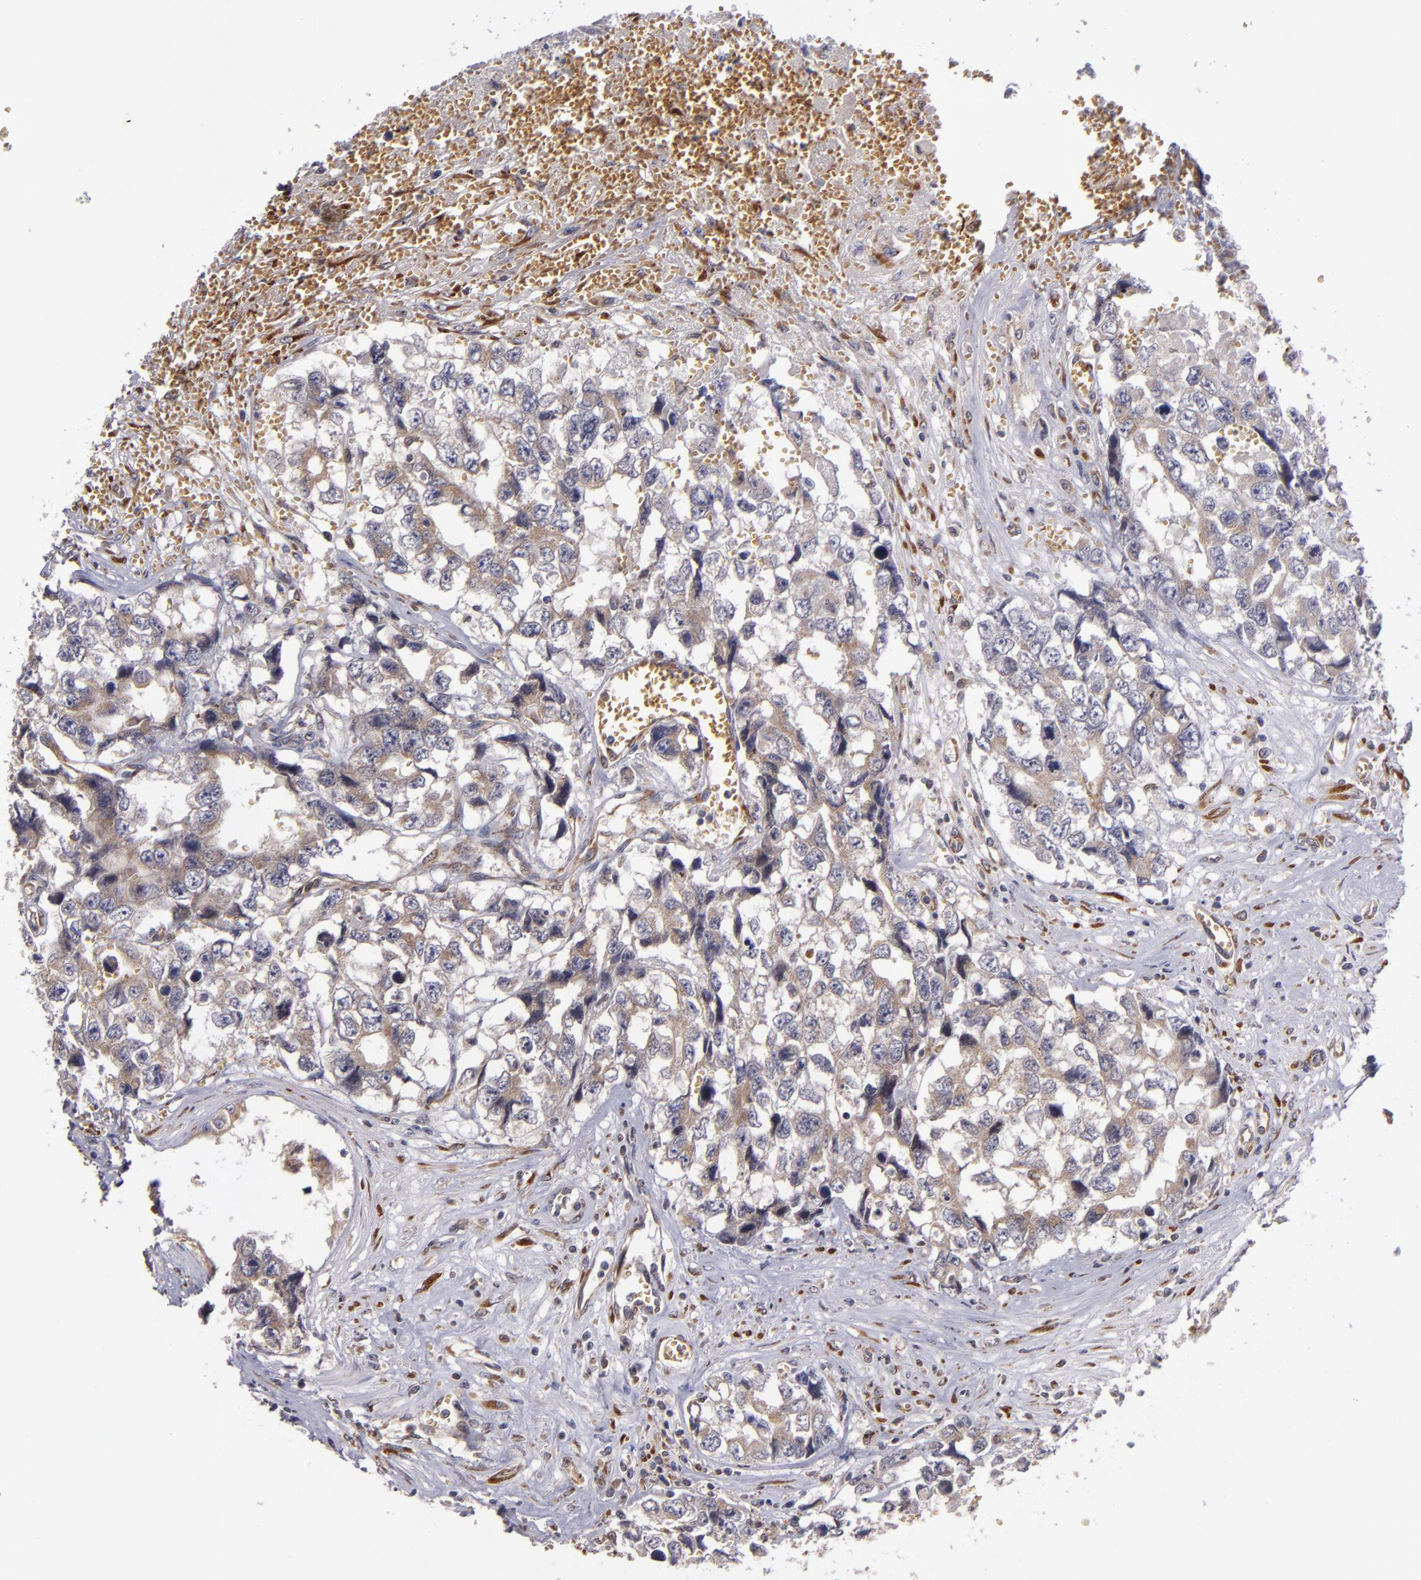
{"staining": {"intensity": "weak", "quantity": ">75%", "location": "cytoplasmic/membranous"}, "tissue": "testis cancer", "cell_type": "Tumor cells", "image_type": "cancer", "snomed": [{"axis": "morphology", "description": "Carcinoma, Embryonal, NOS"}, {"axis": "topography", "description": "Testis"}], "caption": "This image shows immunohistochemistry staining of human testis cancer, with low weak cytoplasmic/membranous expression in about >75% of tumor cells.", "gene": "CASP1", "patient": {"sex": "male", "age": 31}}